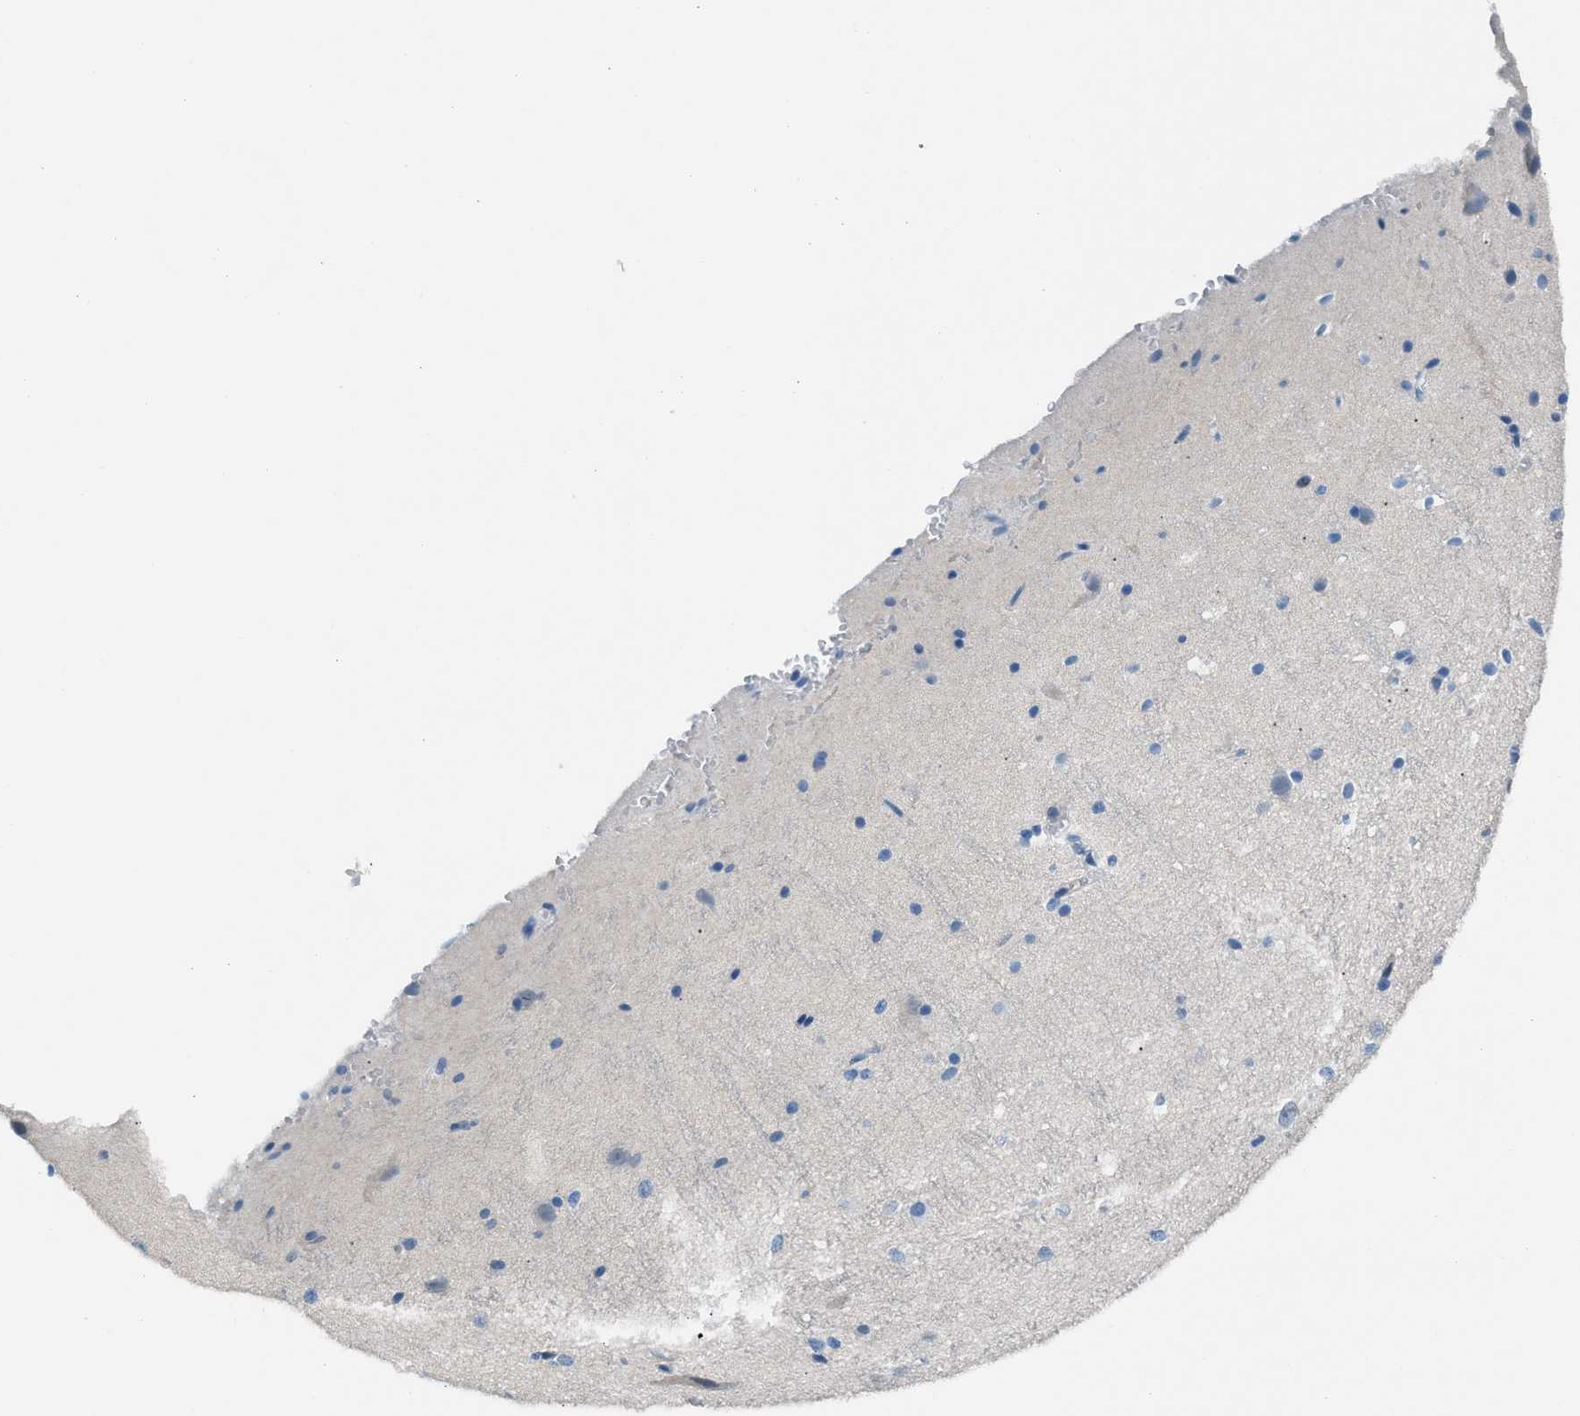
{"staining": {"intensity": "negative", "quantity": "none", "location": "none"}, "tissue": "cerebral cortex", "cell_type": "Endothelial cells", "image_type": "normal", "snomed": [{"axis": "morphology", "description": "Normal tissue, NOS"}, {"axis": "morphology", "description": "Developmental malformation"}, {"axis": "topography", "description": "Cerebral cortex"}], "caption": "IHC micrograph of benign cerebral cortex: human cerebral cortex stained with DAB shows no significant protein expression in endothelial cells.", "gene": "CLEC10A", "patient": {"sex": "female", "age": 30}}